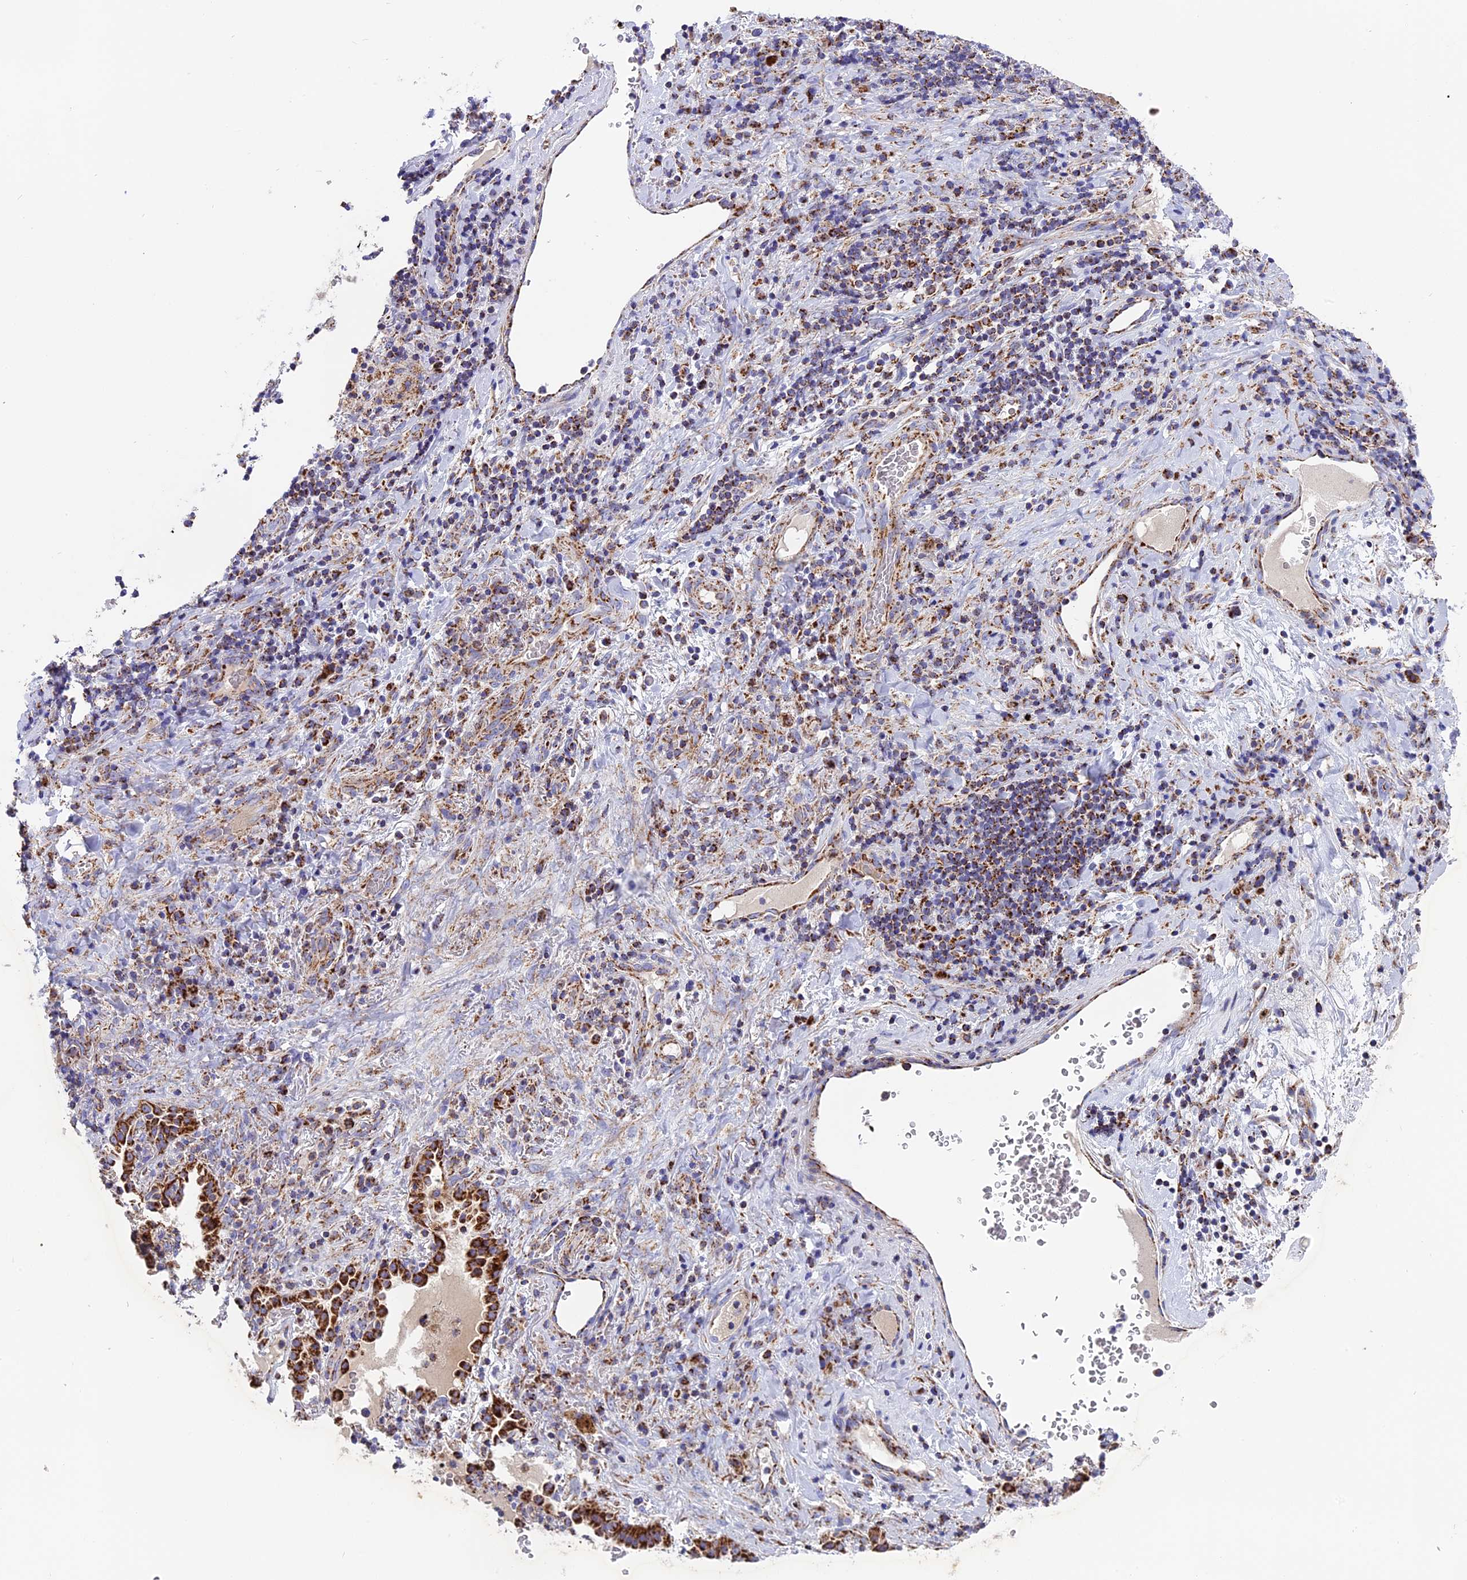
{"staining": {"intensity": "strong", "quantity": ">75%", "location": "cytoplasmic/membranous"}, "tissue": "lung cancer", "cell_type": "Tumor cells", "image_type": "cancer", "snomed": [{"axis": "morphology", "description": "Squamous cell carcinoma, NOS"}, {"axis": "topography", "description": "Lung"}], "caption": "DAB (3,3'-diaminobenzidine) immunohistochemical staining of lung cancer (squamous cell carcinoma) shows strong cytoplasmic/membranous protein expression in about >75% of tumor cells.", "gene": "MRPS34", "patient": {"sex": "female", "age": 63}}